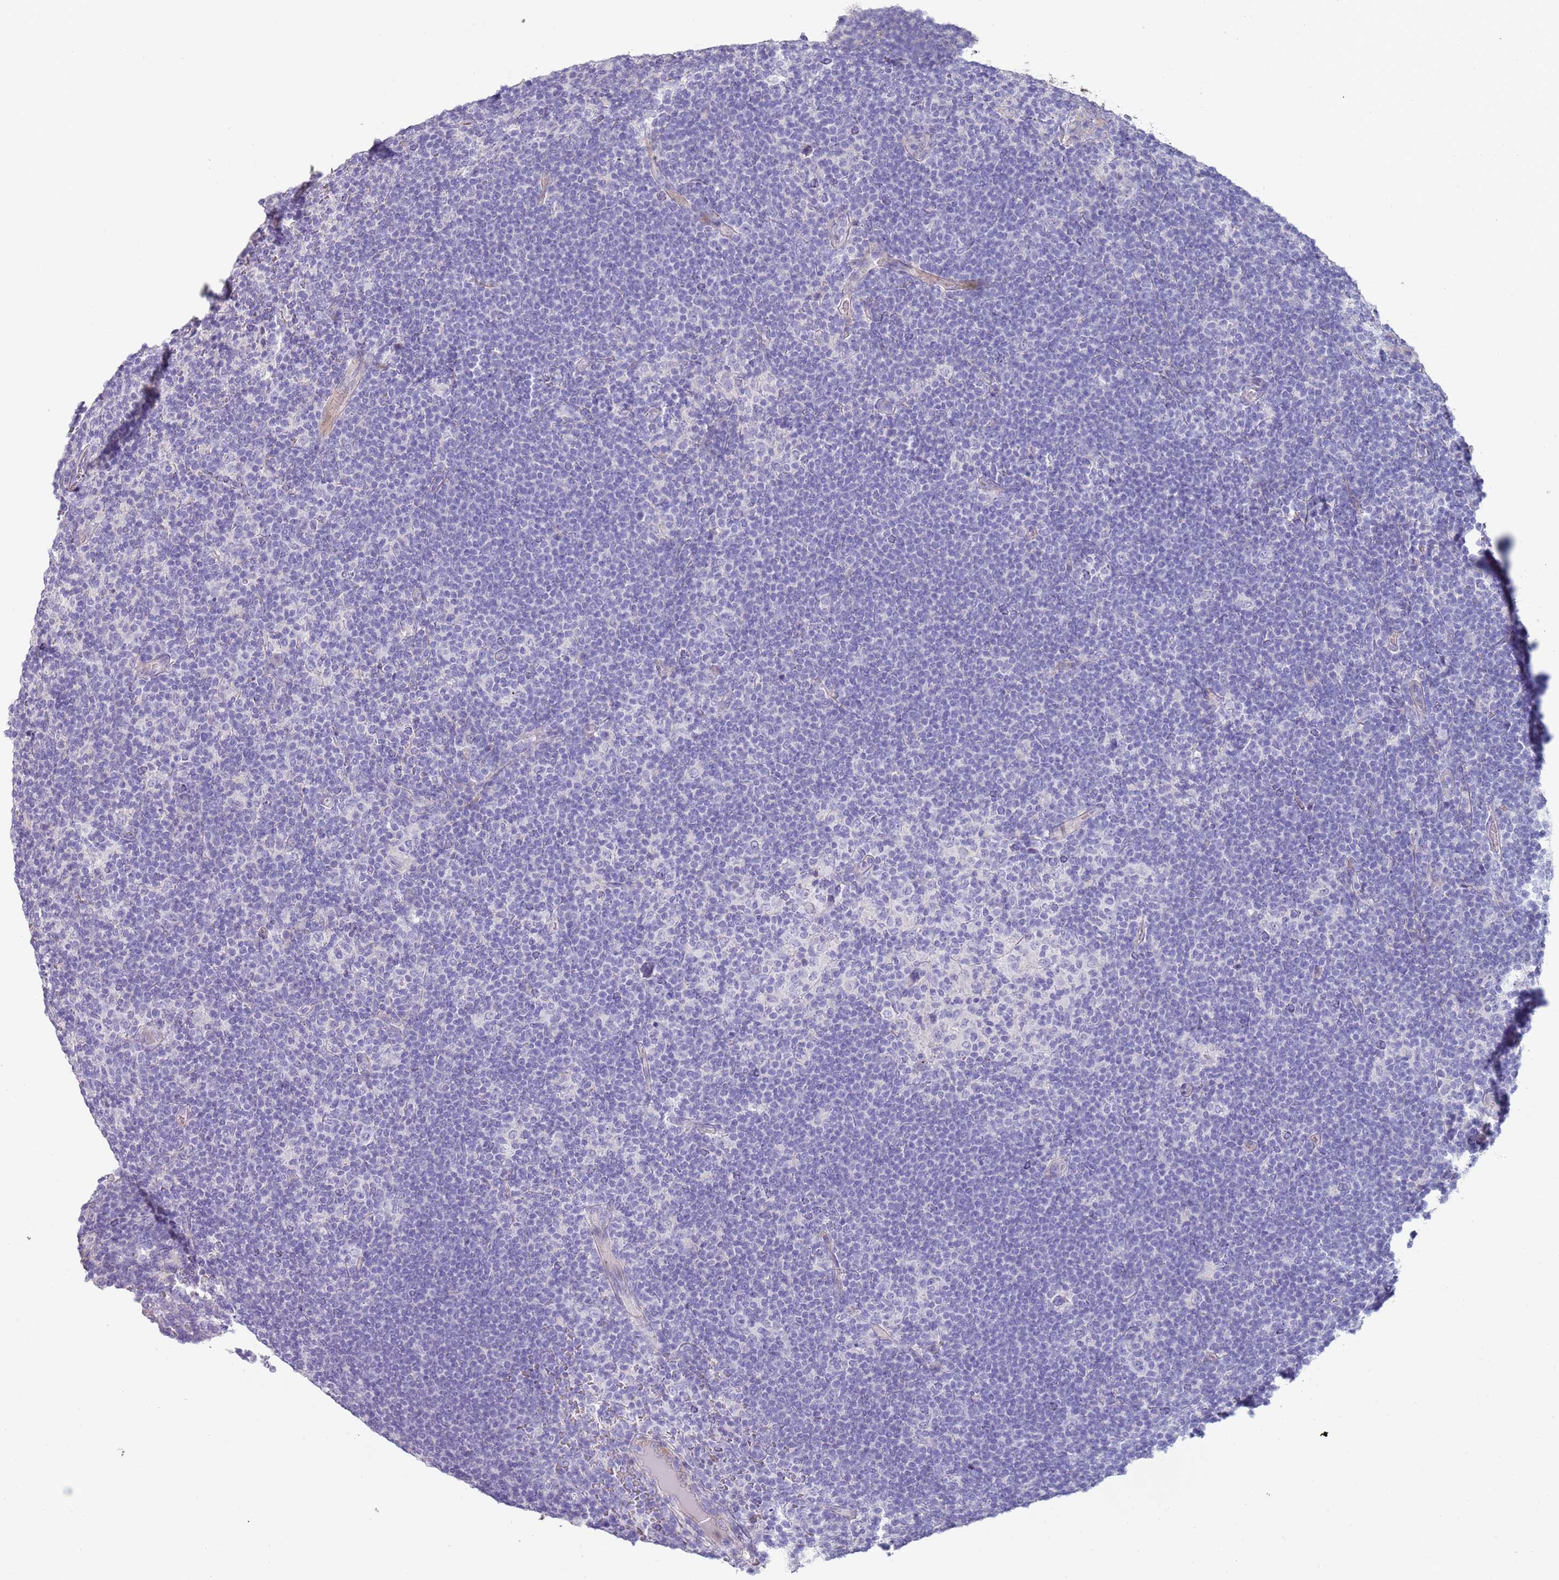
{"staining": {"intensity": "negative", "quantity": "none", "location": "none"}, "tissue": "lymphoma", "cell_type": "Tumor cells", "image_type": "cancer", "snomed": [{"axis": "morphology", "description": "Hodgkin's disease, NOS"}, {"axis": "topography", "description": "Lymph node"}], "caption": "High magnification brightfield microscopy of lymphoma stained with DAB (3,3'-diaminobenzidine) (brown) and counterstained with hematoxylin (blue): tumor cells show no significant staining.", "gene": "NBPF3", "patient": {"sex": "female", "age": 57}}